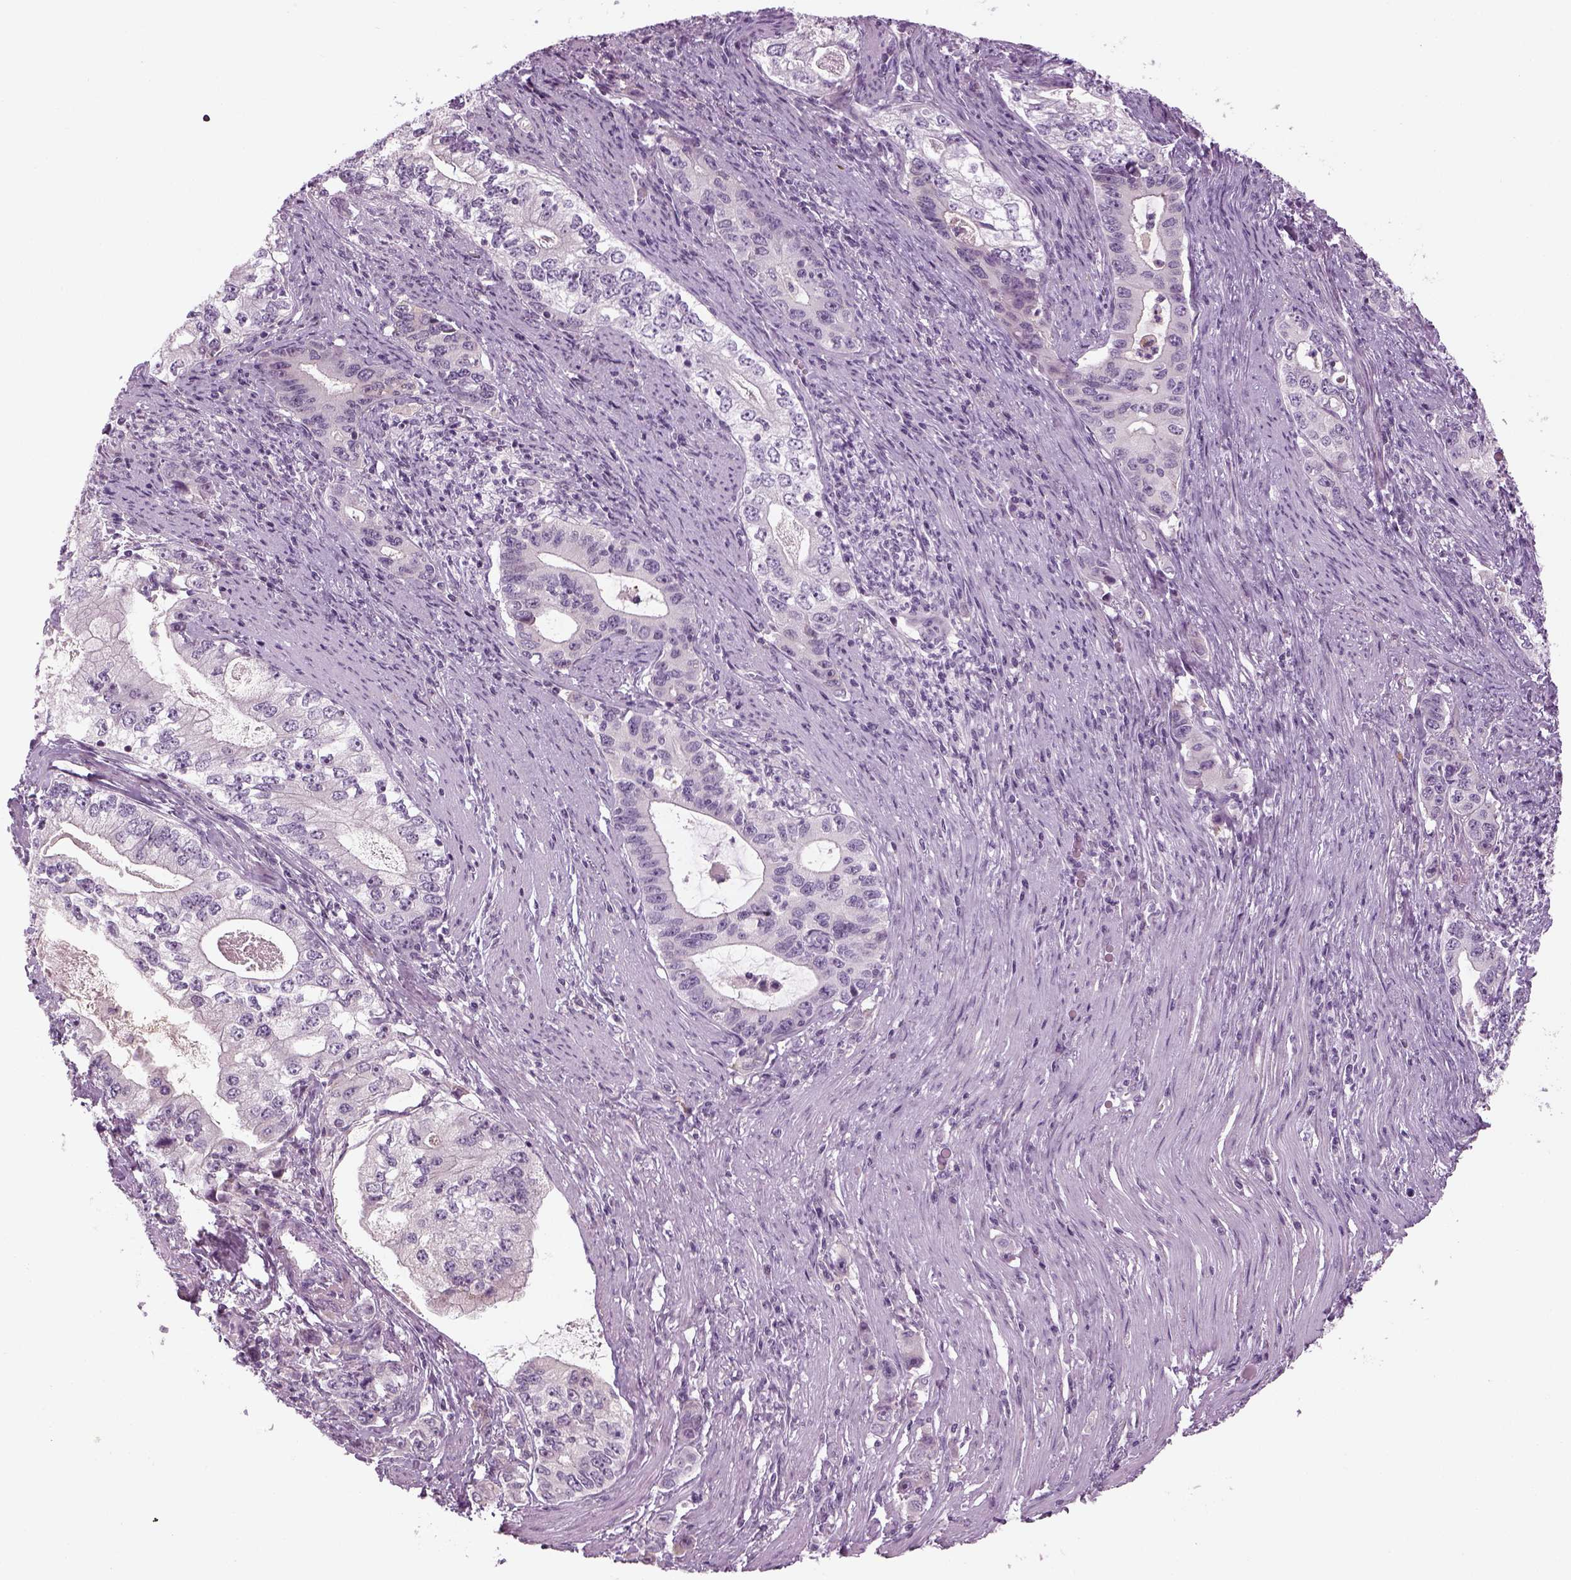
{"staining": {"intensity": "negative", "quantity": "none", "location": "none"}, "tissue": "stomach cancer", "cell_type": "Tumor cells", "image_type": "cancer", "snomed": [{"axis": "morphology", "description": "Adenocarcinoma, NOS"}, {"axis": "topography", "description": "Stomach, lower"}], "caption": "High magnification brightfield microscopy of stomach adenocarcinoma stained with DAB (brown) and counterstained with hematoxylin (blue): tumor cells show no significant expression. (Immunohistochemistry (ihc), brightfield microscopy, high magnification).", "gene": "LRRIQ3", "patient": {"sex": "female", "age": 72}}